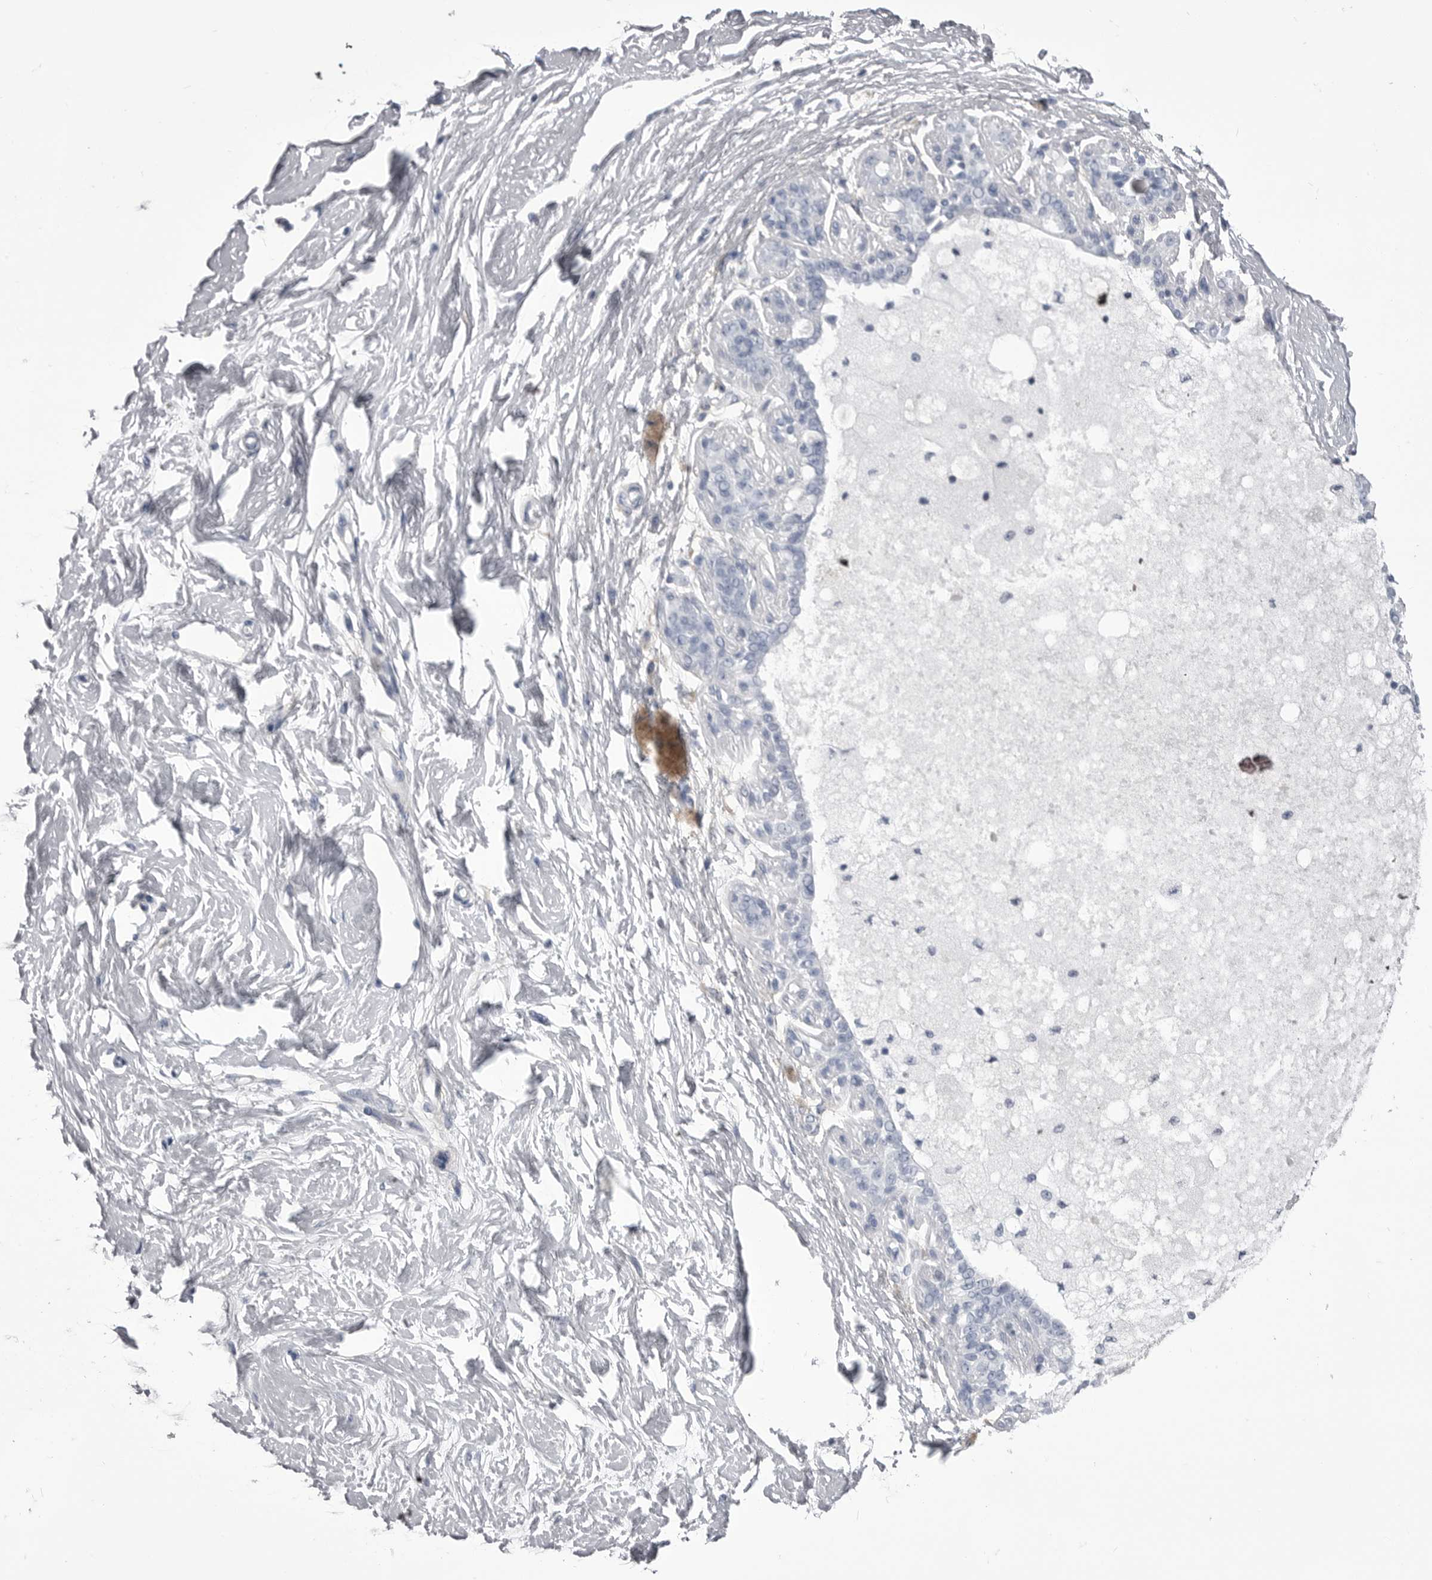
{"staining": {"intensity": "negative", "quantity": "none", "location": "none"}, "tissue": "breast", "cell_type": "Adipocytes", "image_type": "normal", "snomed": [{"axis": "morphology", "description": "Normal tissue, NOS"}, {"axis": "topography", "description": "Breast"}], "caption": "The IHC photomicrograph has no significant staining in adipocytes of breast. Brightfield microscopy of immunohistochemistry (IHC) stained with DAB (brown) and hematoxylin (blue), captured at high magnification.", "gene": "ANK2", "patient": {"sex": "female", "age": 45}}